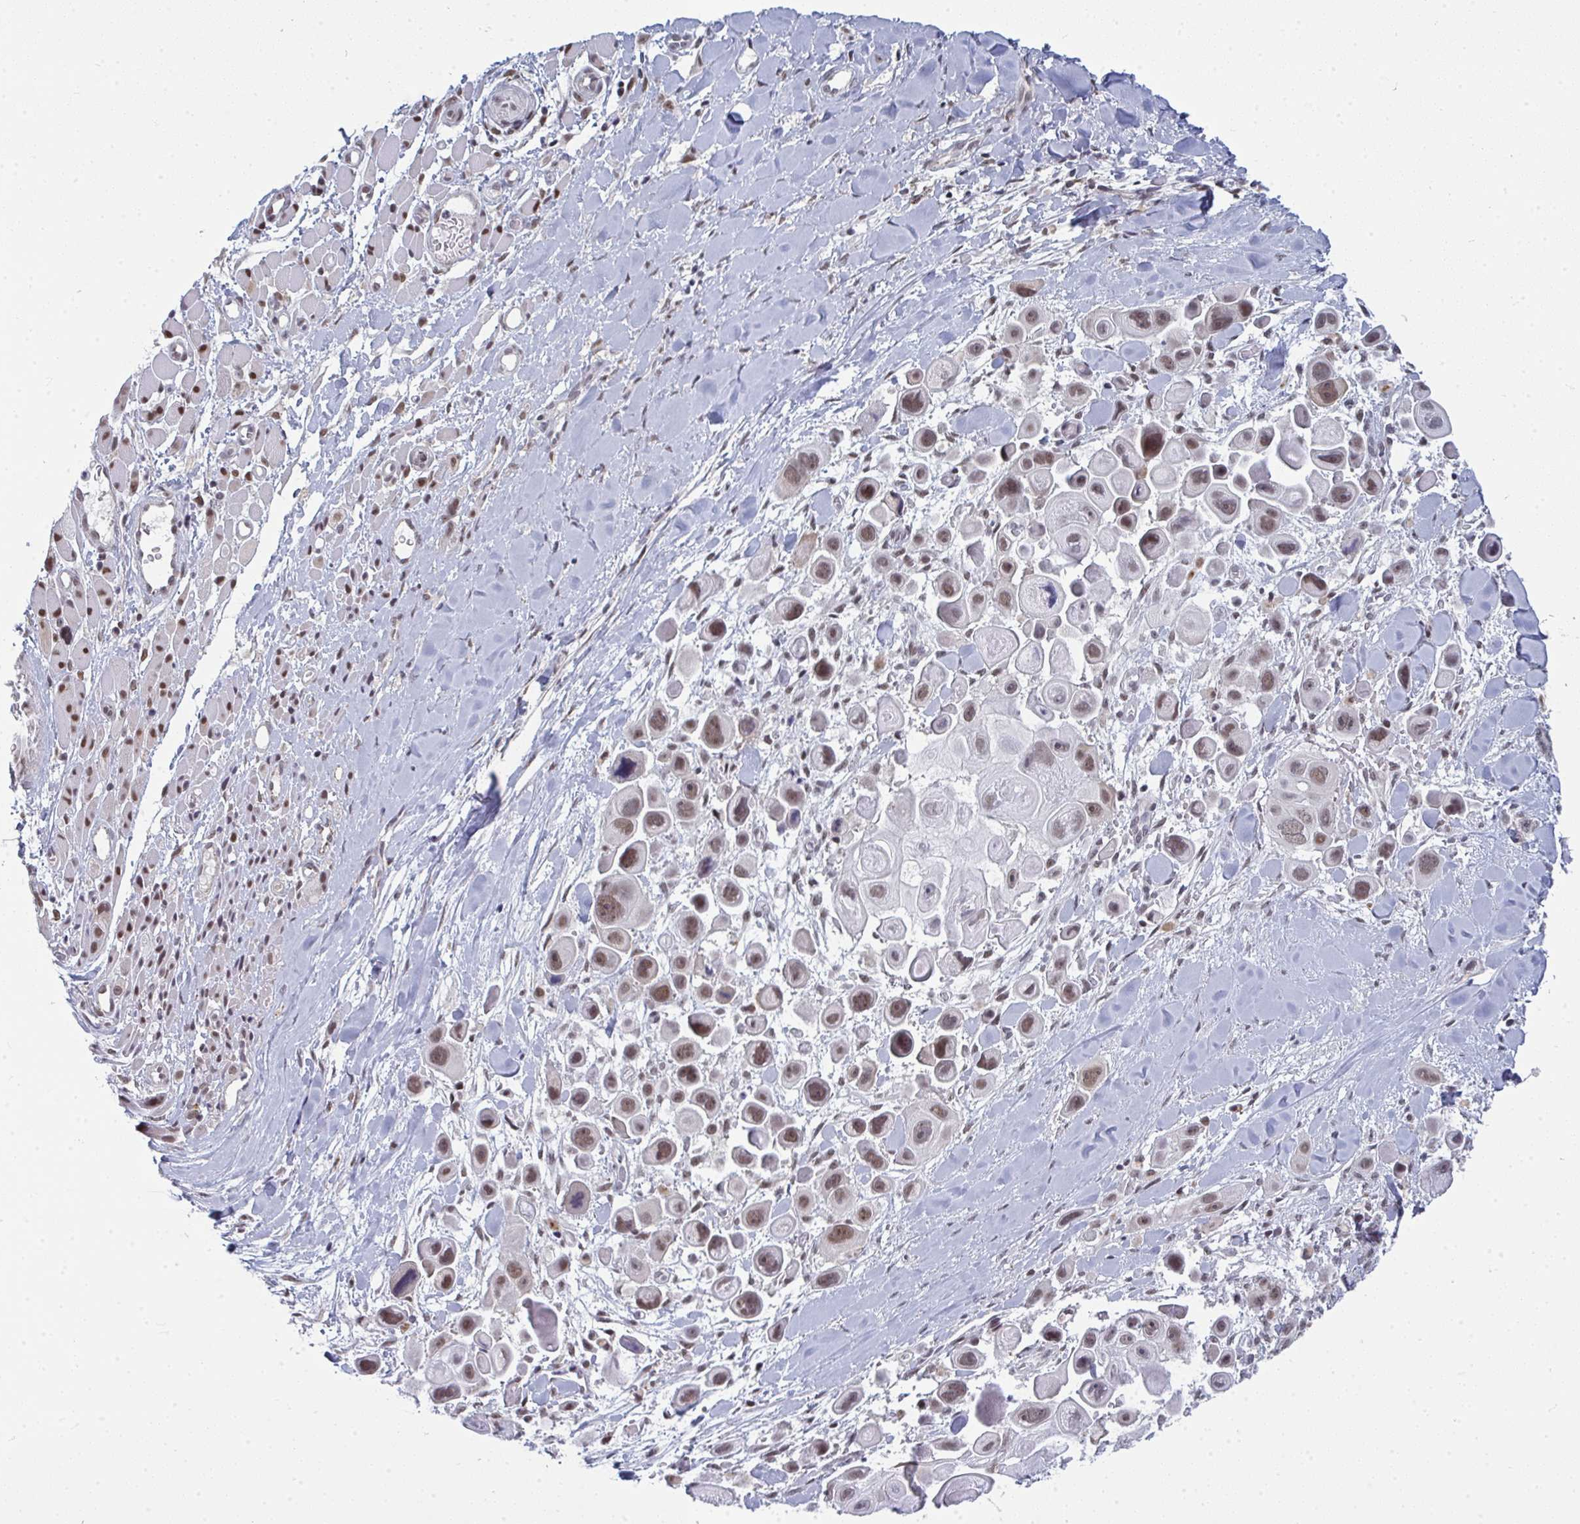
{"staining": {"intensity": "moderate", "quantity": ">75%", "location": "nuclear"}, "tissue": "skin cancer", "cell_type": "Tumor cells", "image_type": "cancer", "snomed": [{"axis": "morphology", "description": "Squamous cell carcinoma, NOS"}, {"axis": "topography", "description": "Skin"}], "caption": "Immunohistochemistry (IHC) photomicrograph of neoplastic tissue: skin cancer stained using IHC displays medium levels of moderate protein expression localized specifically in the nuclear of tumor cells, appearing as a nuclear brown color.", "gene": "ATF1", "patient": {"sex": "male", "age": 67}}